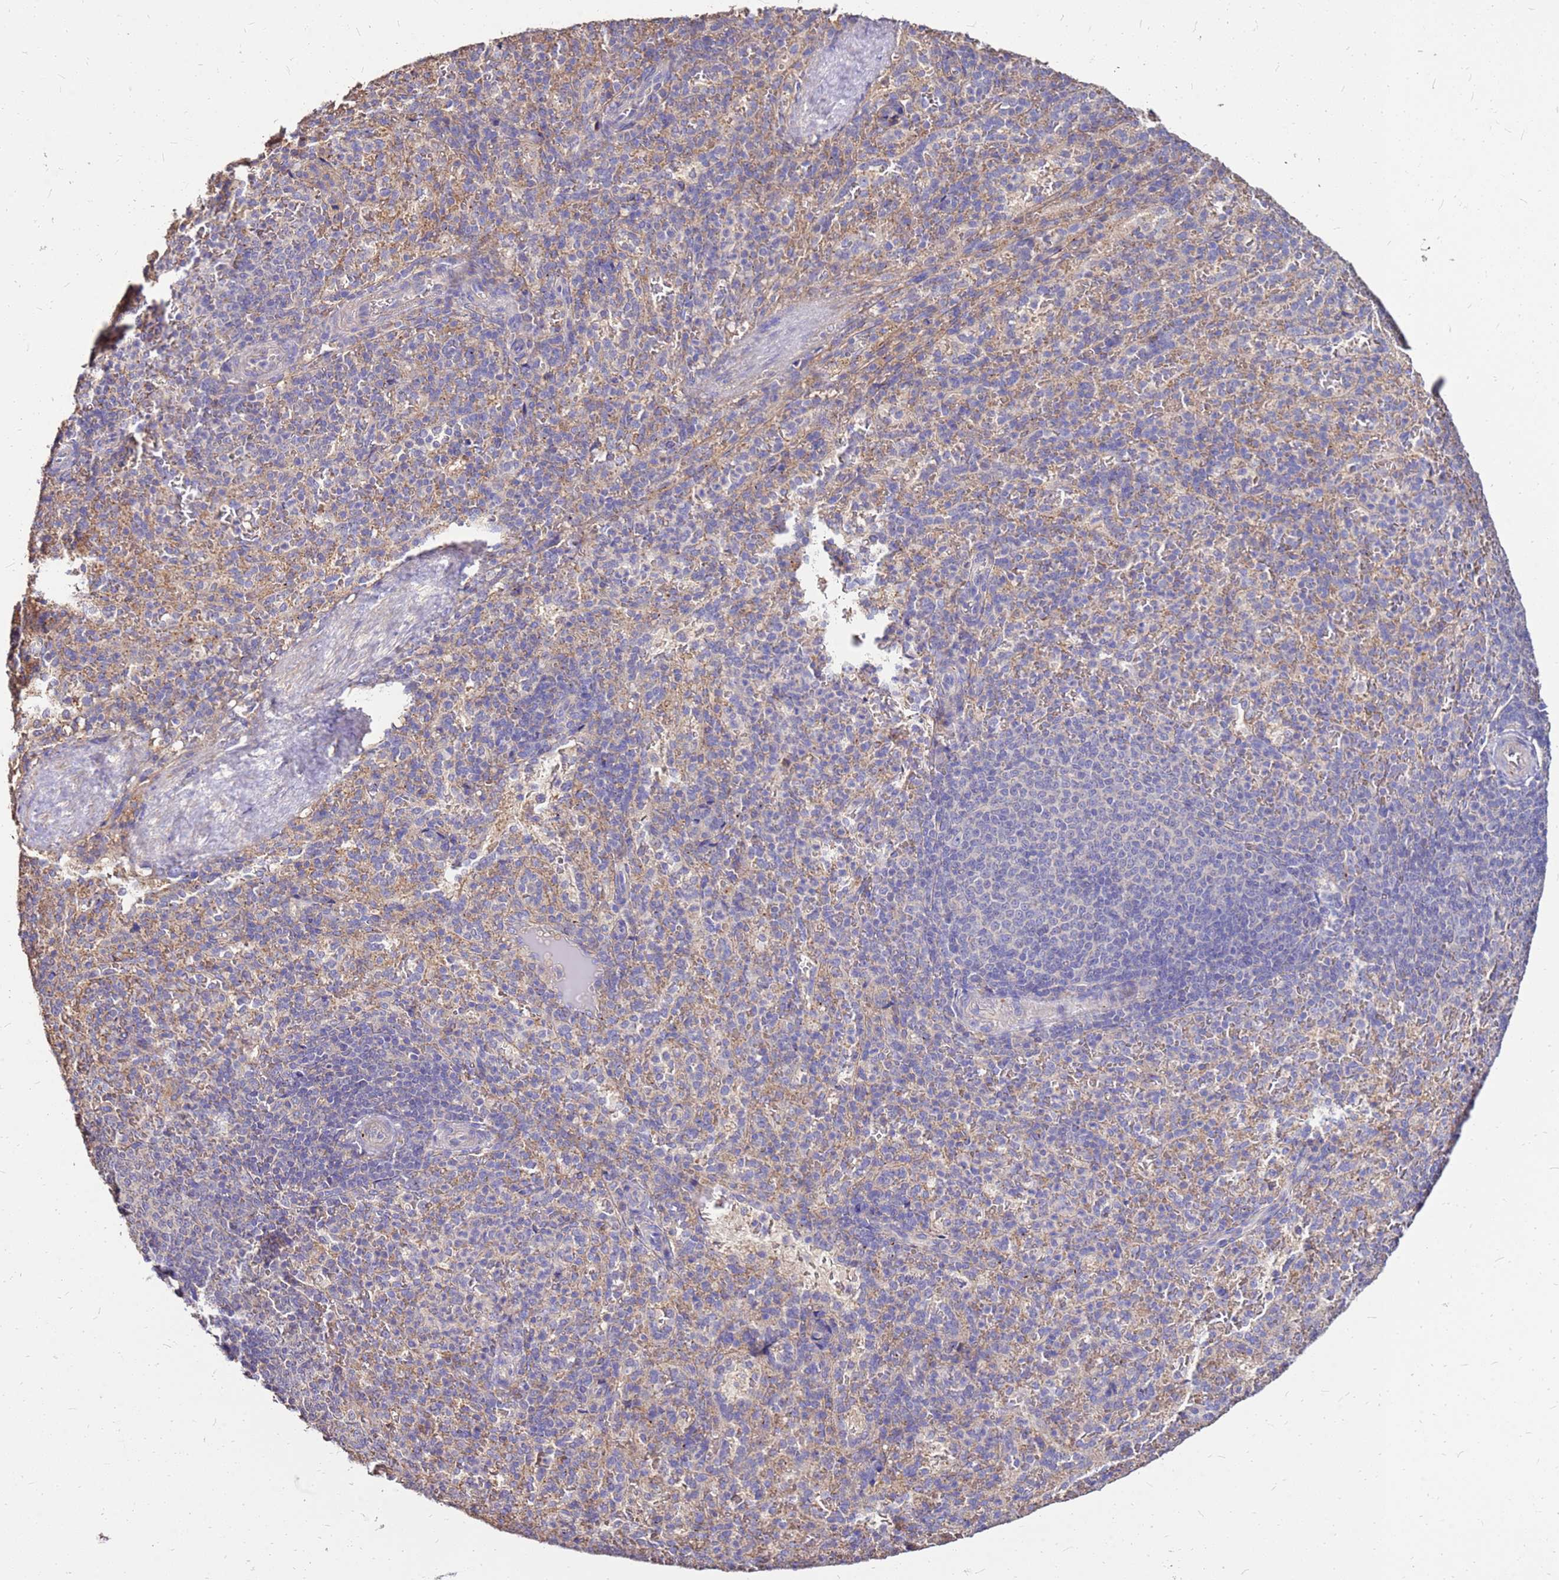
{"staining": {"intensity": "negative", "quantity": "none", "location": "none"}, "tissue": "spleen", "cell_type": "Cells in red pulp", "image_type": "normal", "snomed": [{"axis": "morphology", "description": "Normal tissue, NOS"}, {"axis": "topography", "description": "Spleen"}], "caption": "High magnification brightfield microscopy of benign spleen stained with DAB (3,3'-diaminobenzidine) (brown) and counterstained with hematoxylin (blue): cells in red pulp show no significant expression. (DAB (3,3'-diaminobenzidine) immunohistochemistry (IHC) with hematoxylin counter stain).", "gene": "EXD3", "patient": {"sex": "female", "age": 21}}